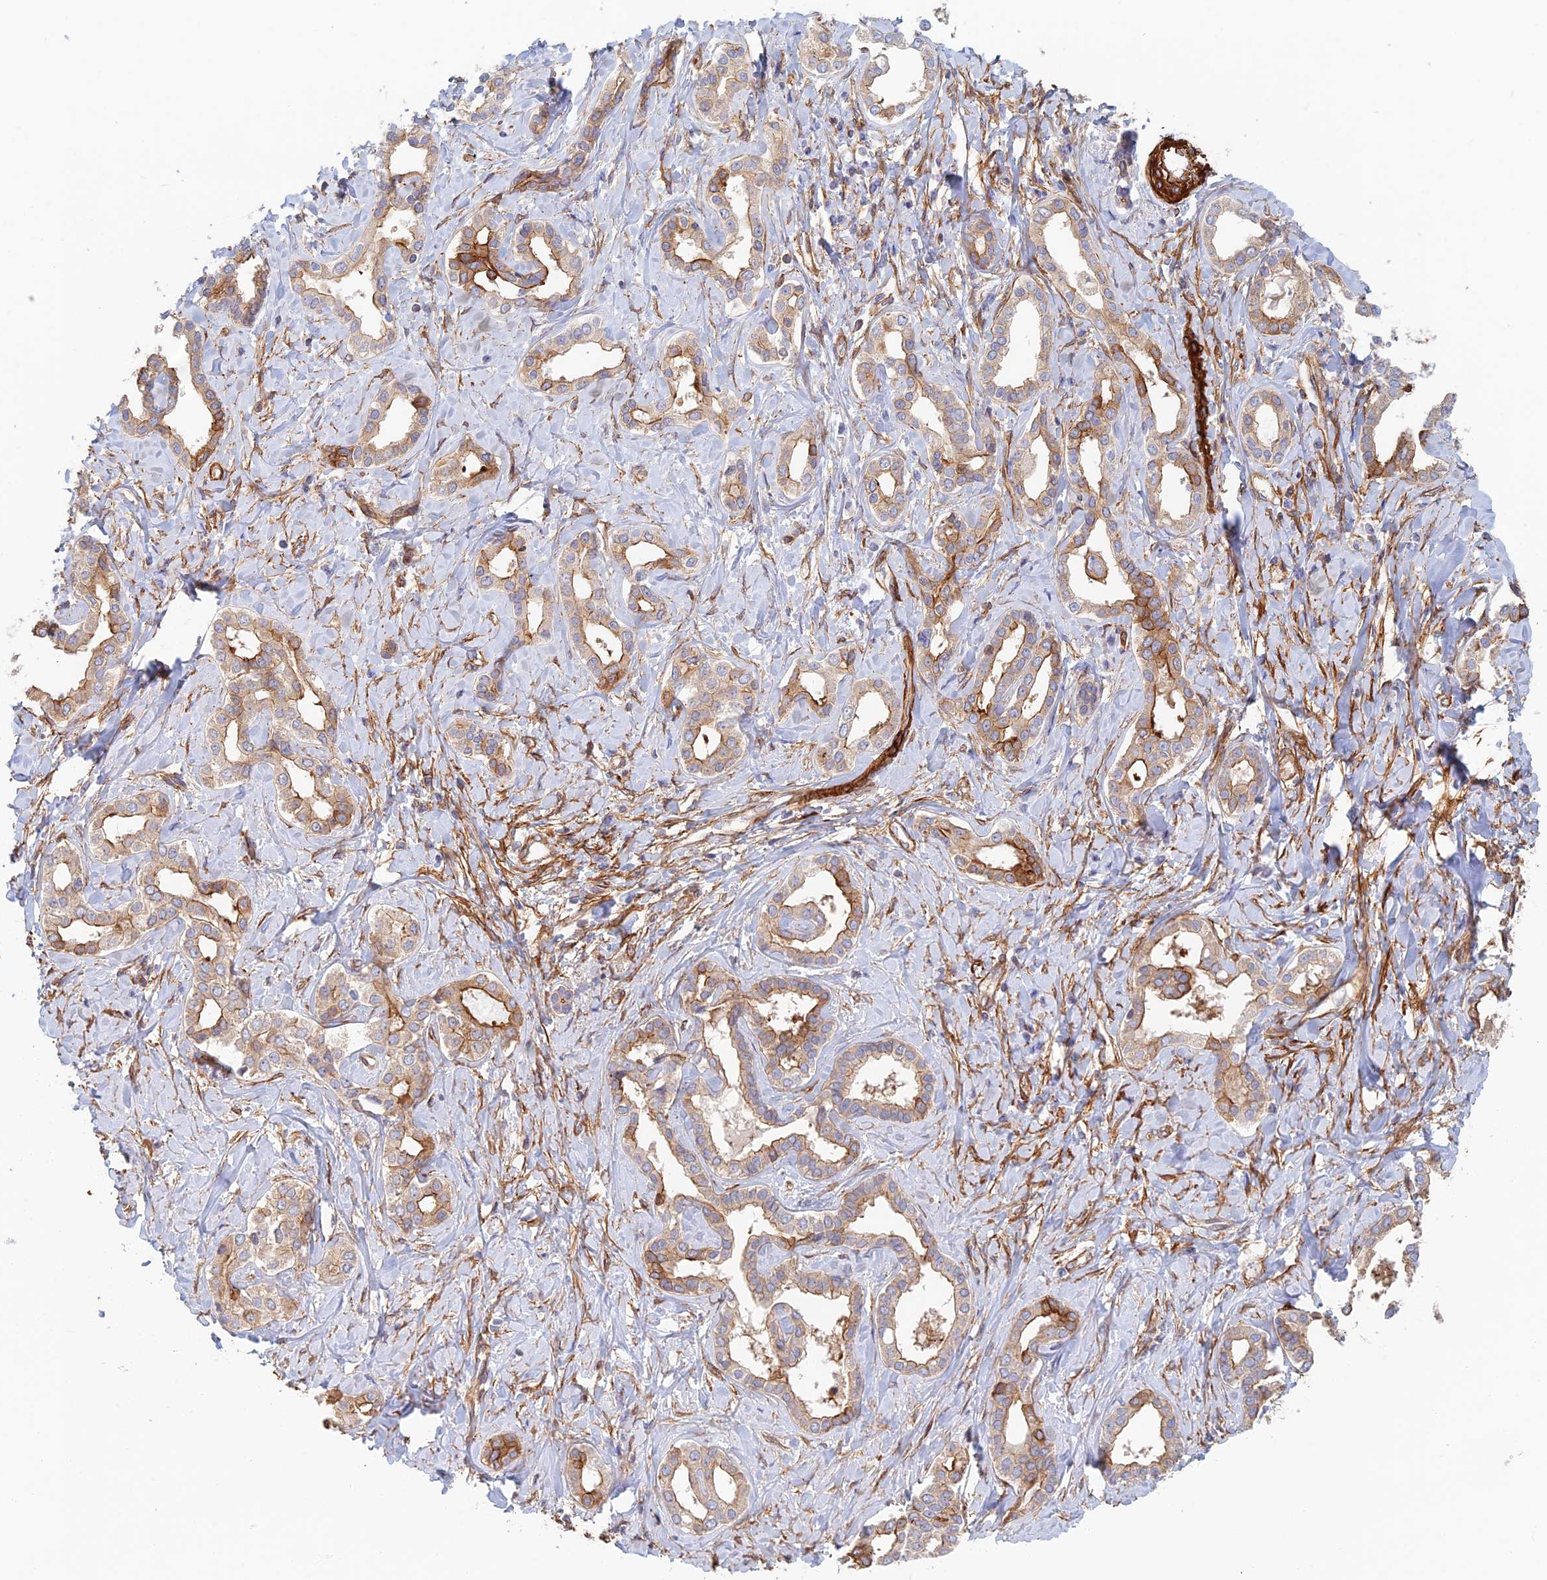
{"staining": {"intensity": "moderate", "quantity": ">75%", "location": "cytoplasmic/membranous"}, "tissue": "liver cancer", "cell_type": "Tumor cells", "image_type": "cancer", "snomed": [{"axis": "morphology", "description": "Cholangiocarcinoma"}, {"axis": "topography", "description": "Liver"}], "caption": "Liver cancer (cholangiocarcinoma) was stained to show a protein in brown. There is medium levels of moderate cytoplasmic/membranous positivity in about >75% of tumor cells. The staining was performed using DAB to visualize the protein expression in brown, while the nuclei were stained in blue with hematoxylin (Magnification: 20x).", "gene": "PAK4", "patient": {"sex": "female", "age": 77}}